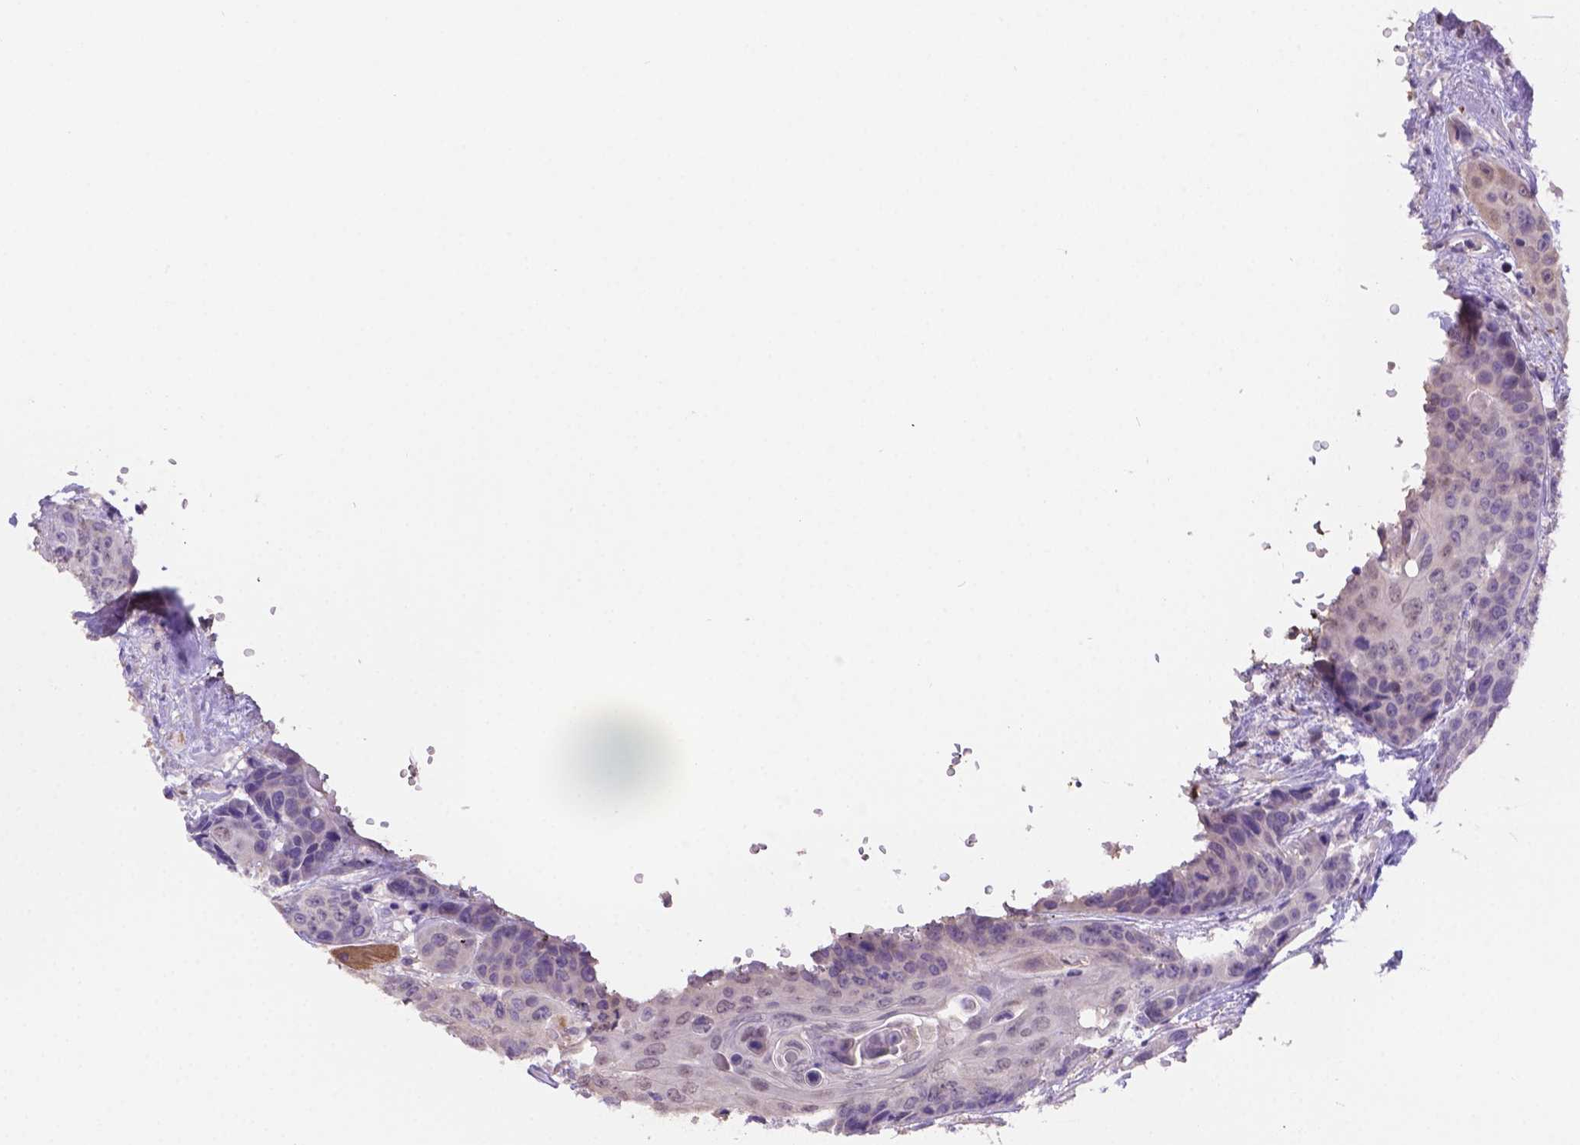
{"staining": {"intensity": "weak", "quantity": "25%-75%", "location": "cytoplasmic/membranous"}, "tissue": "head and neck cancer", "cell_type": "Tumor cells", "image_type": "cancer", "snomed": [{"axis": "morphology", "description": "Squamous cell carcinoma, NOS"}, {"axis": "topography", "description": "Oral tissue"}, {"axis": "topography", "description": "Head-Neck"}], "caption": "A brown stain highlights weak cytoplasmic/membranous positivity of a protein in human head and neck cancer (squamous cell carcinoma) tumor cells.", "gene": "NXPE2", "patient": {"sex": "male", "age": 56}}